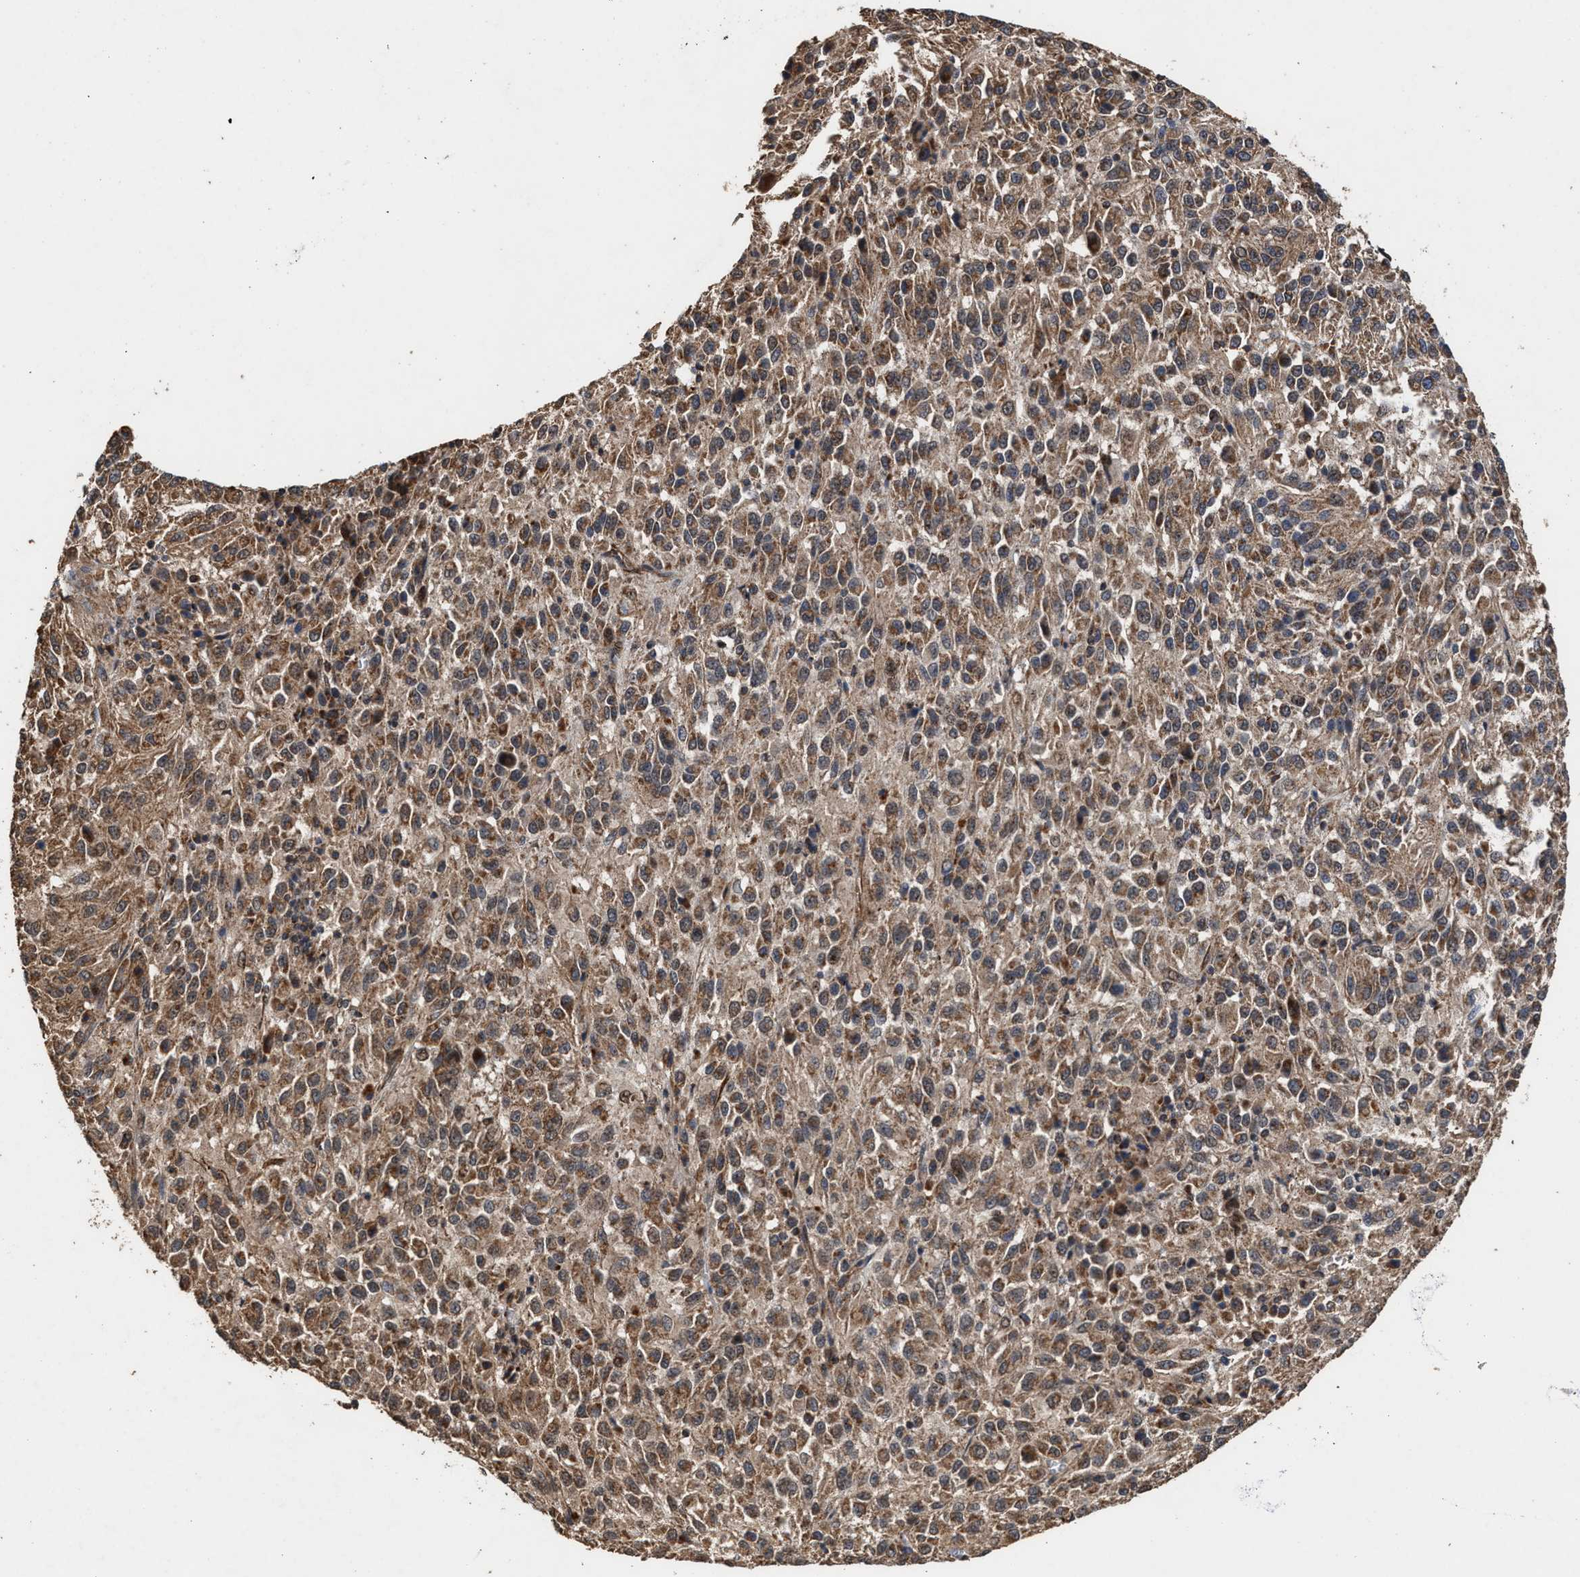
{"staining": {"intensity": "moderate", "quantity": ">75%", "location": "cytoplasmic/membranous"}, "tissue": "melanoma", "cell_type": "Tumor cells", "image_type": "cancer", "snomed": [{"axis": "morphology", "description": "Malignant melanoma, Metastatic site"}, {"axis": "topography", "description": "Lung"}], "caption": "A brown stain highlights moderate cytoplasmic/membranous staining of a protein in human malignant melanoma (metastatic site) tumor cells.", "gene": "ZNHIT6", "patient": {"sex": "male", "age": 64}}